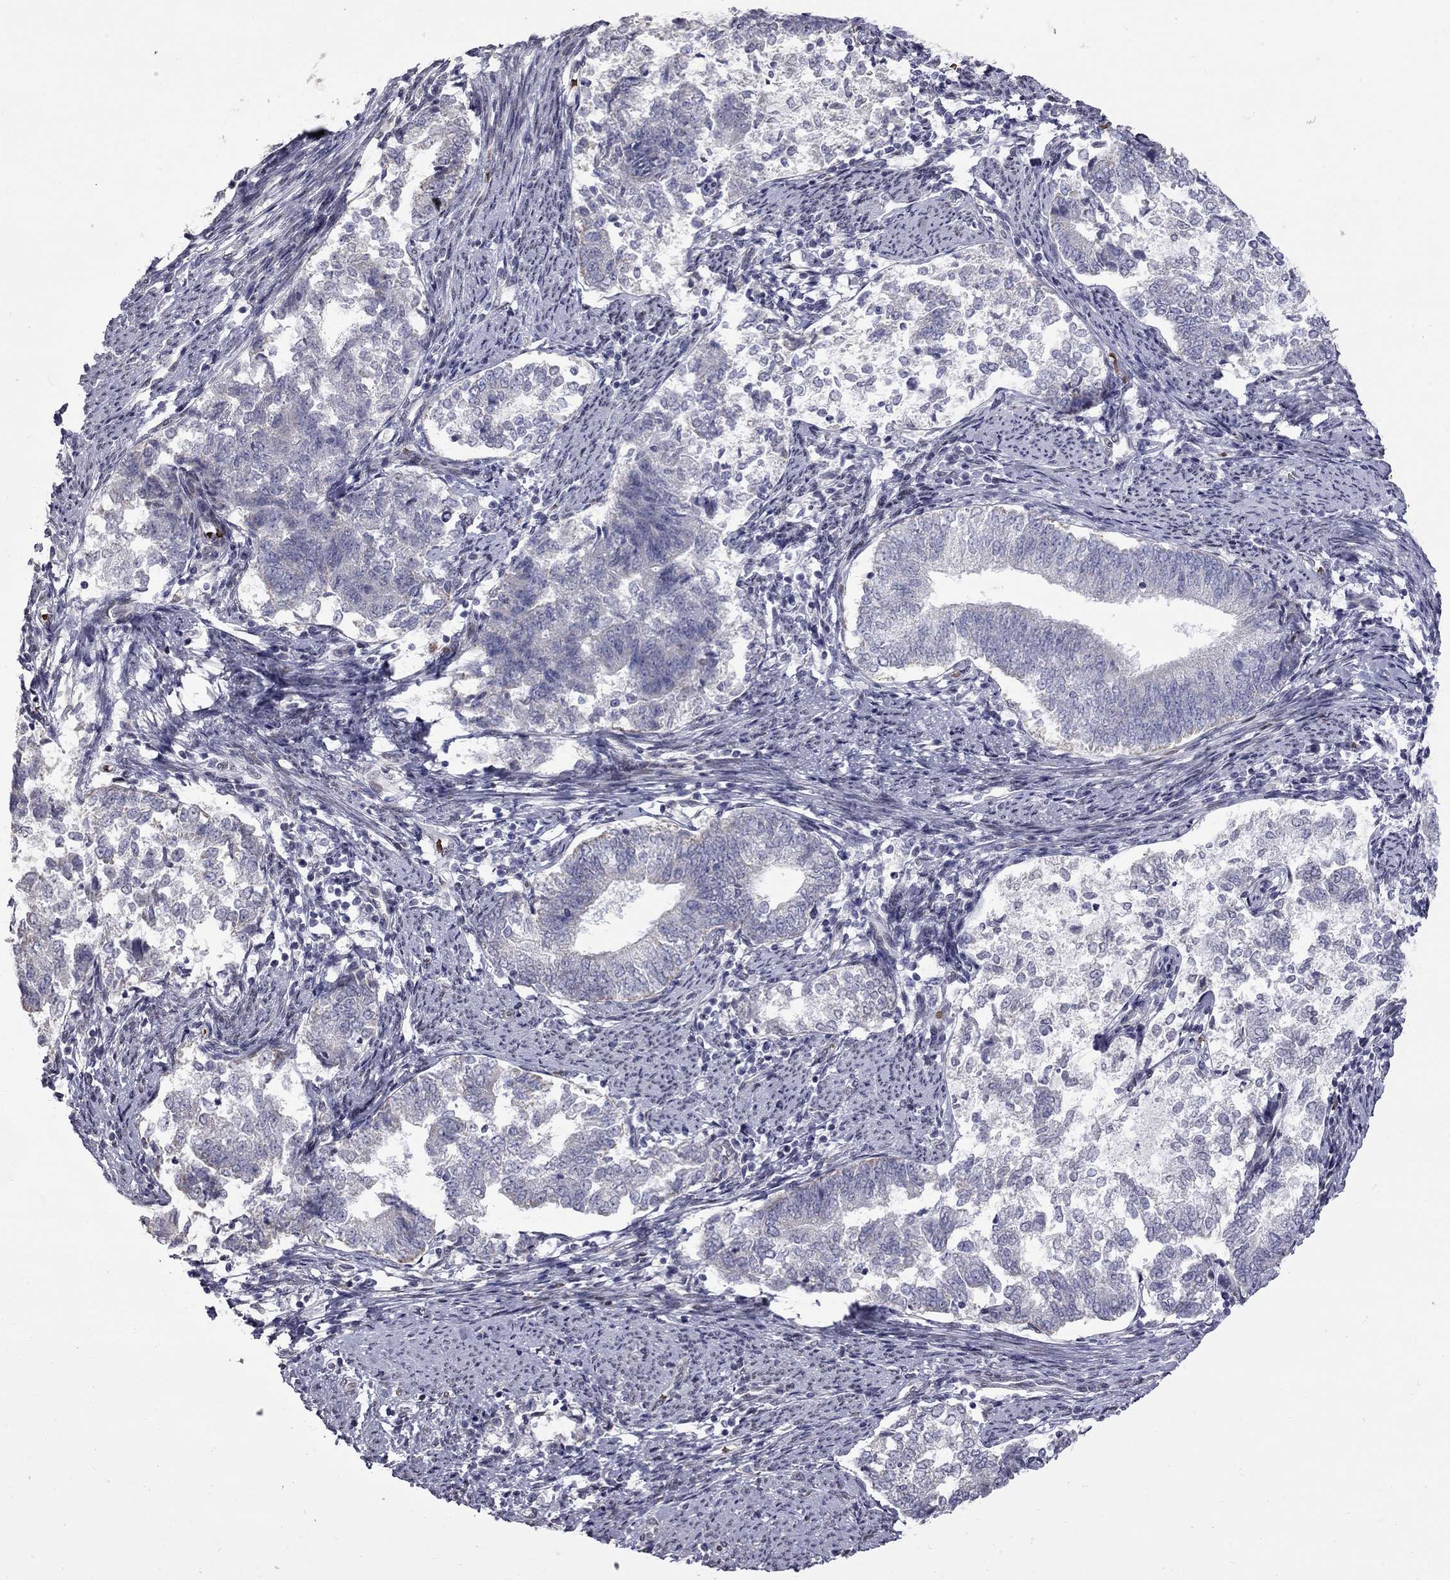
{"staining": {"intensity": "negative", "quantity": "none", "location": "none"}, "tissue": "endometrial cancer", "cell_type": "Tumor cells", "image_type": "cancer", "snomed": [{"axis": "morphology", "description": "Adenocarcinoma, NOS"}, {"axis": "topography", "description": "Endometrium"}], "caption": "High power microscopy image of an IHC image of adenocarcinoma (endometrial), revealing no significant staining in tumor cells.", "gene": "CLTCL1", "patient": {"sex": "female", "age": 65}}